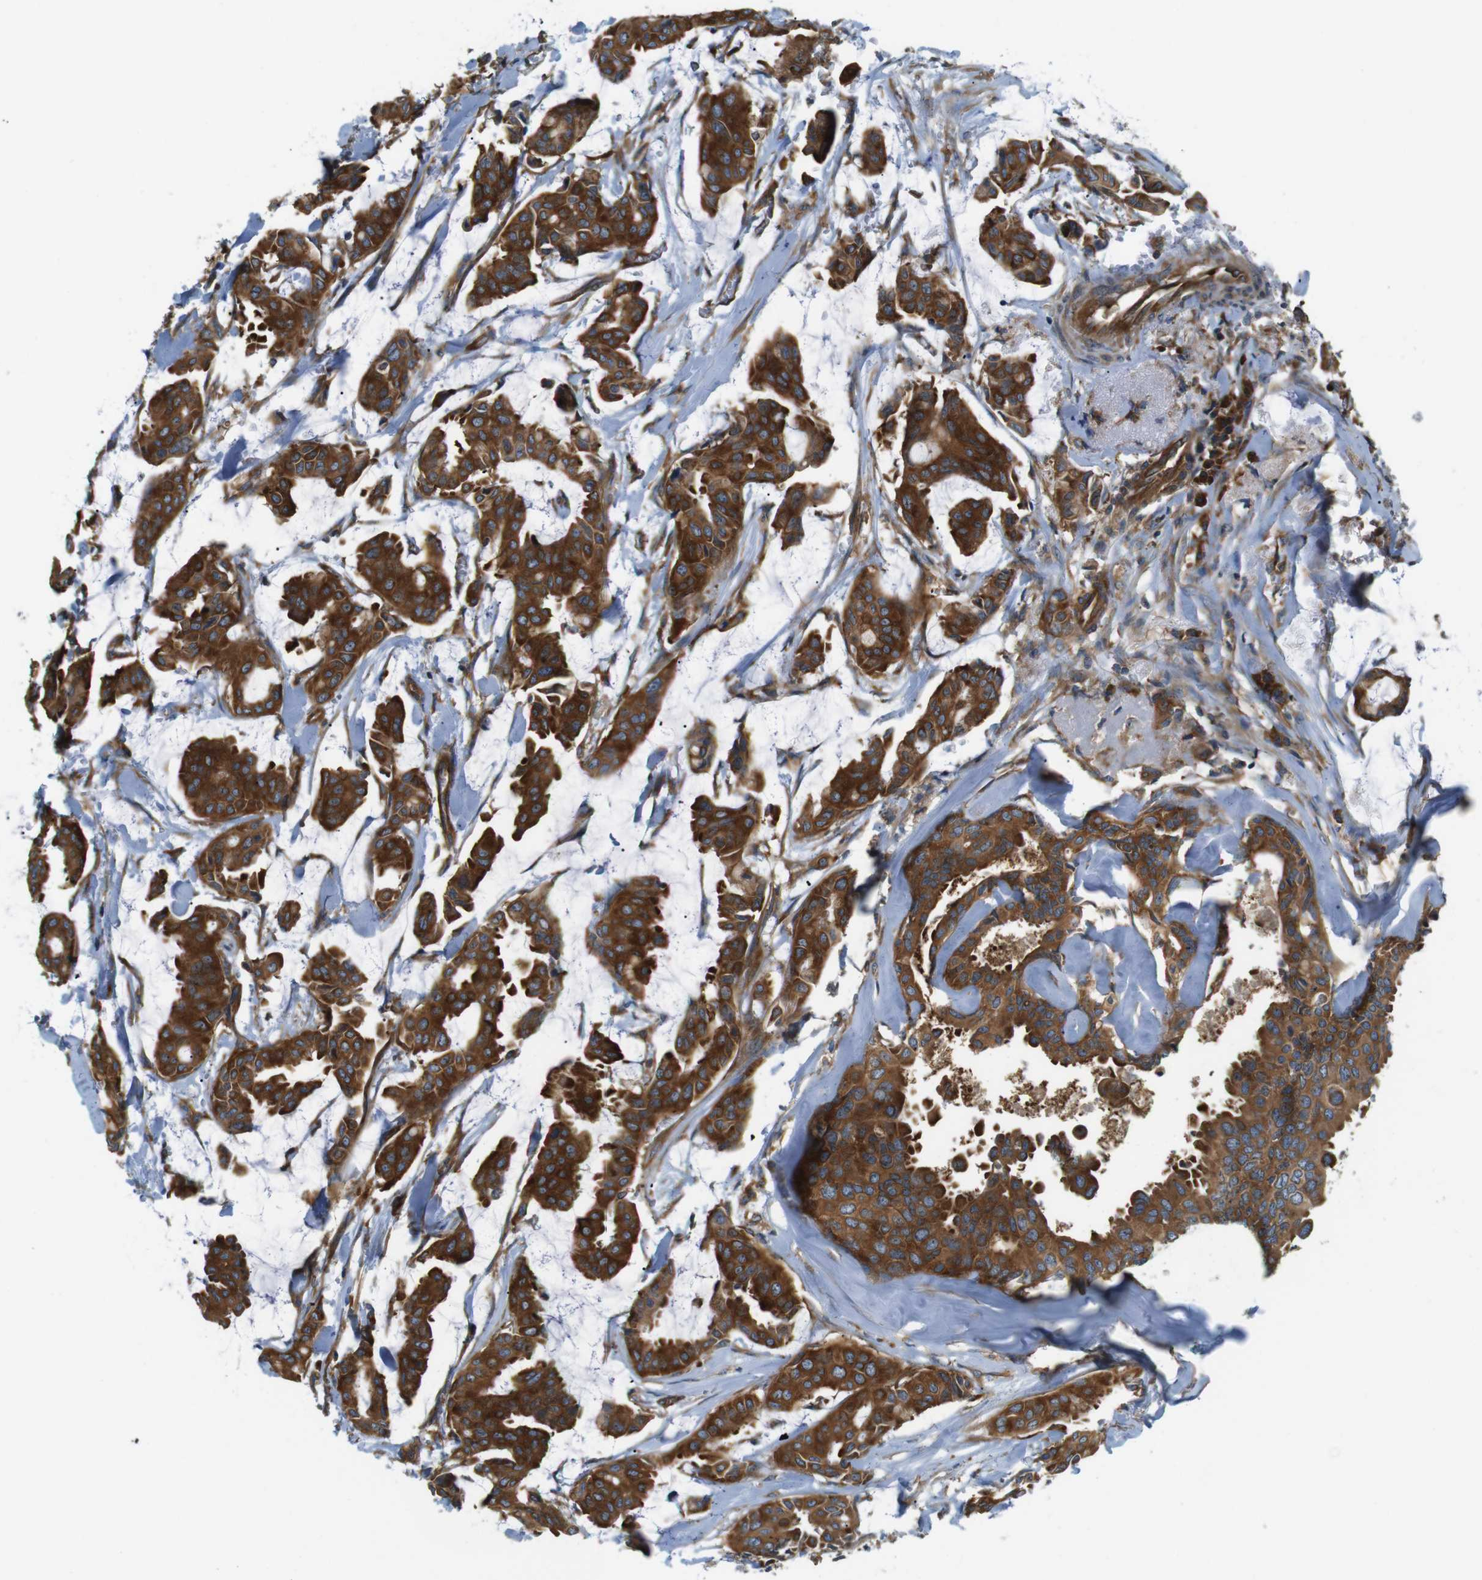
{"staining": {"intensity": "strong", "quantity": ">75%", "location": "cytoplasmic/membranous"}, "tissue": "head and neck cancer", "cell_type": "Tumor cells", "image_type": "cancer", "snomed": [{"axis": "morphology", "description": "Adenocarcinoma, NOS"}, {"axis": "topography", "description": "Salivary gland"}, {"axis": "topography", "description": "Head-Neck"}], "caption": "DAB (3,3'-diaminobenzidine) immunohistochemical staining of human adenocarcinoma (head and neck) demonstrates strong cytoplasmic/membranous protein positivity in approximately >75% of tumor cells.", "gene": "TSC1", "patient": {"sex": "female", "age": 59}}